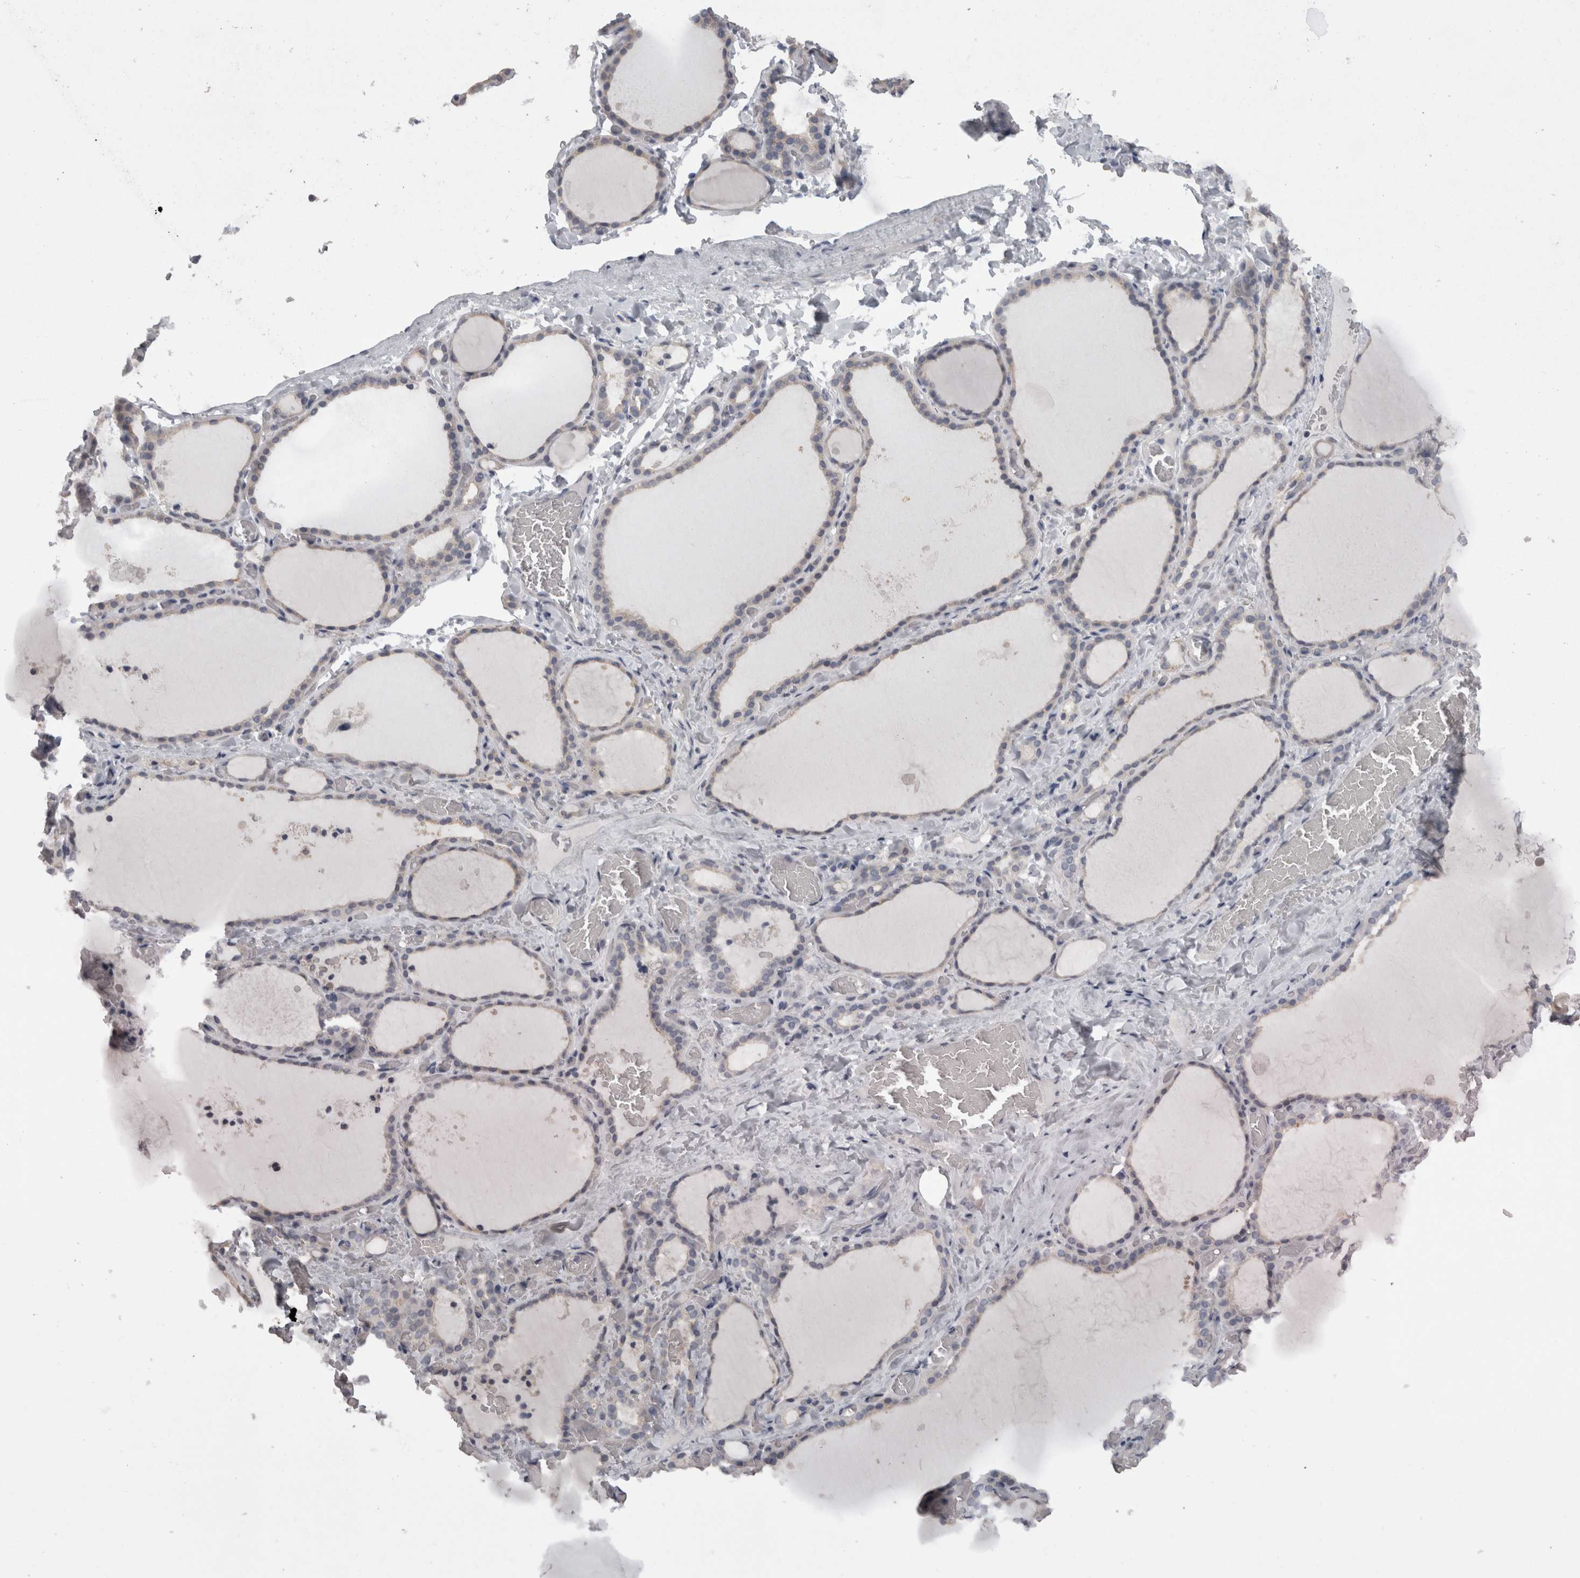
{"staining": {"intensity": "negative", "quantity": "none", "location": "none"}, "tissue": "thyroid gland", "cell_type": "Glandular cells", "image_type": "normal", "snomed": [{"axis": "morphology", "description": "Normal tissue, NOS"}, {"axis": "topography", "description": "Thyroid gland"}], "caption": "Immunohistochemistry (IHC) image of normal human thyroid gland stained for a protein (brown), which demonstrates no expression in glandular cells.", "gene": "CAMK2D", "patient": {"sex": "female", "age": 22}}